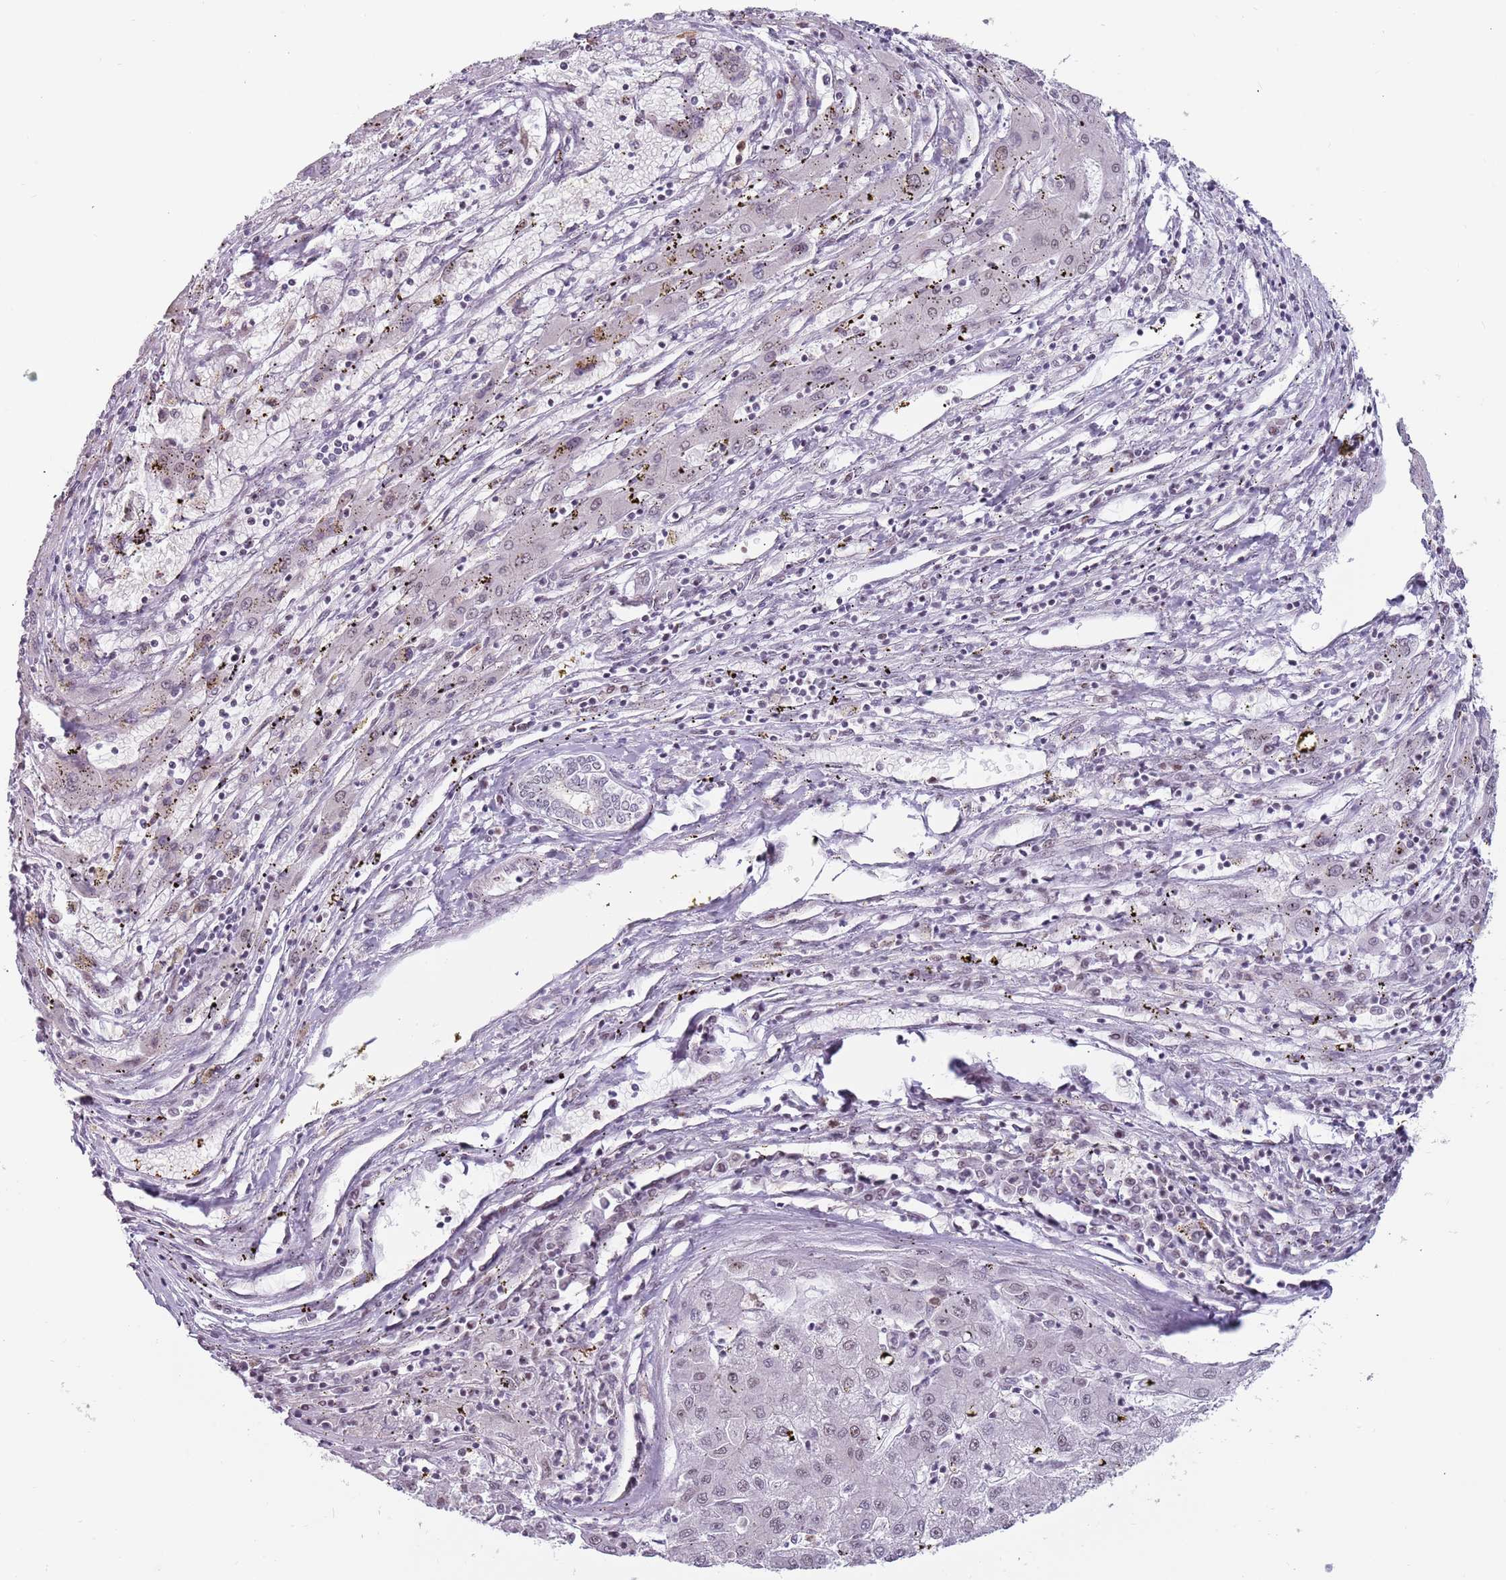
{"staining": {"intensity": "negative", "quantity": "none", "location": "none"}, "tissue": "liver cancer", "cell_type": "Tumor cells", "image_type": "cancer", "snomed": [{"axis": "morphology", "description": "Carcinoma, Hepatocellular, NOS"}, {"axis": "topography", "description": "Liver"}], "caption": "Micrograph shows no significant protein expression in tumor cells of liver cancer.", "gene": "REXO4", "patient": {"sex": "male", "age": 72}}